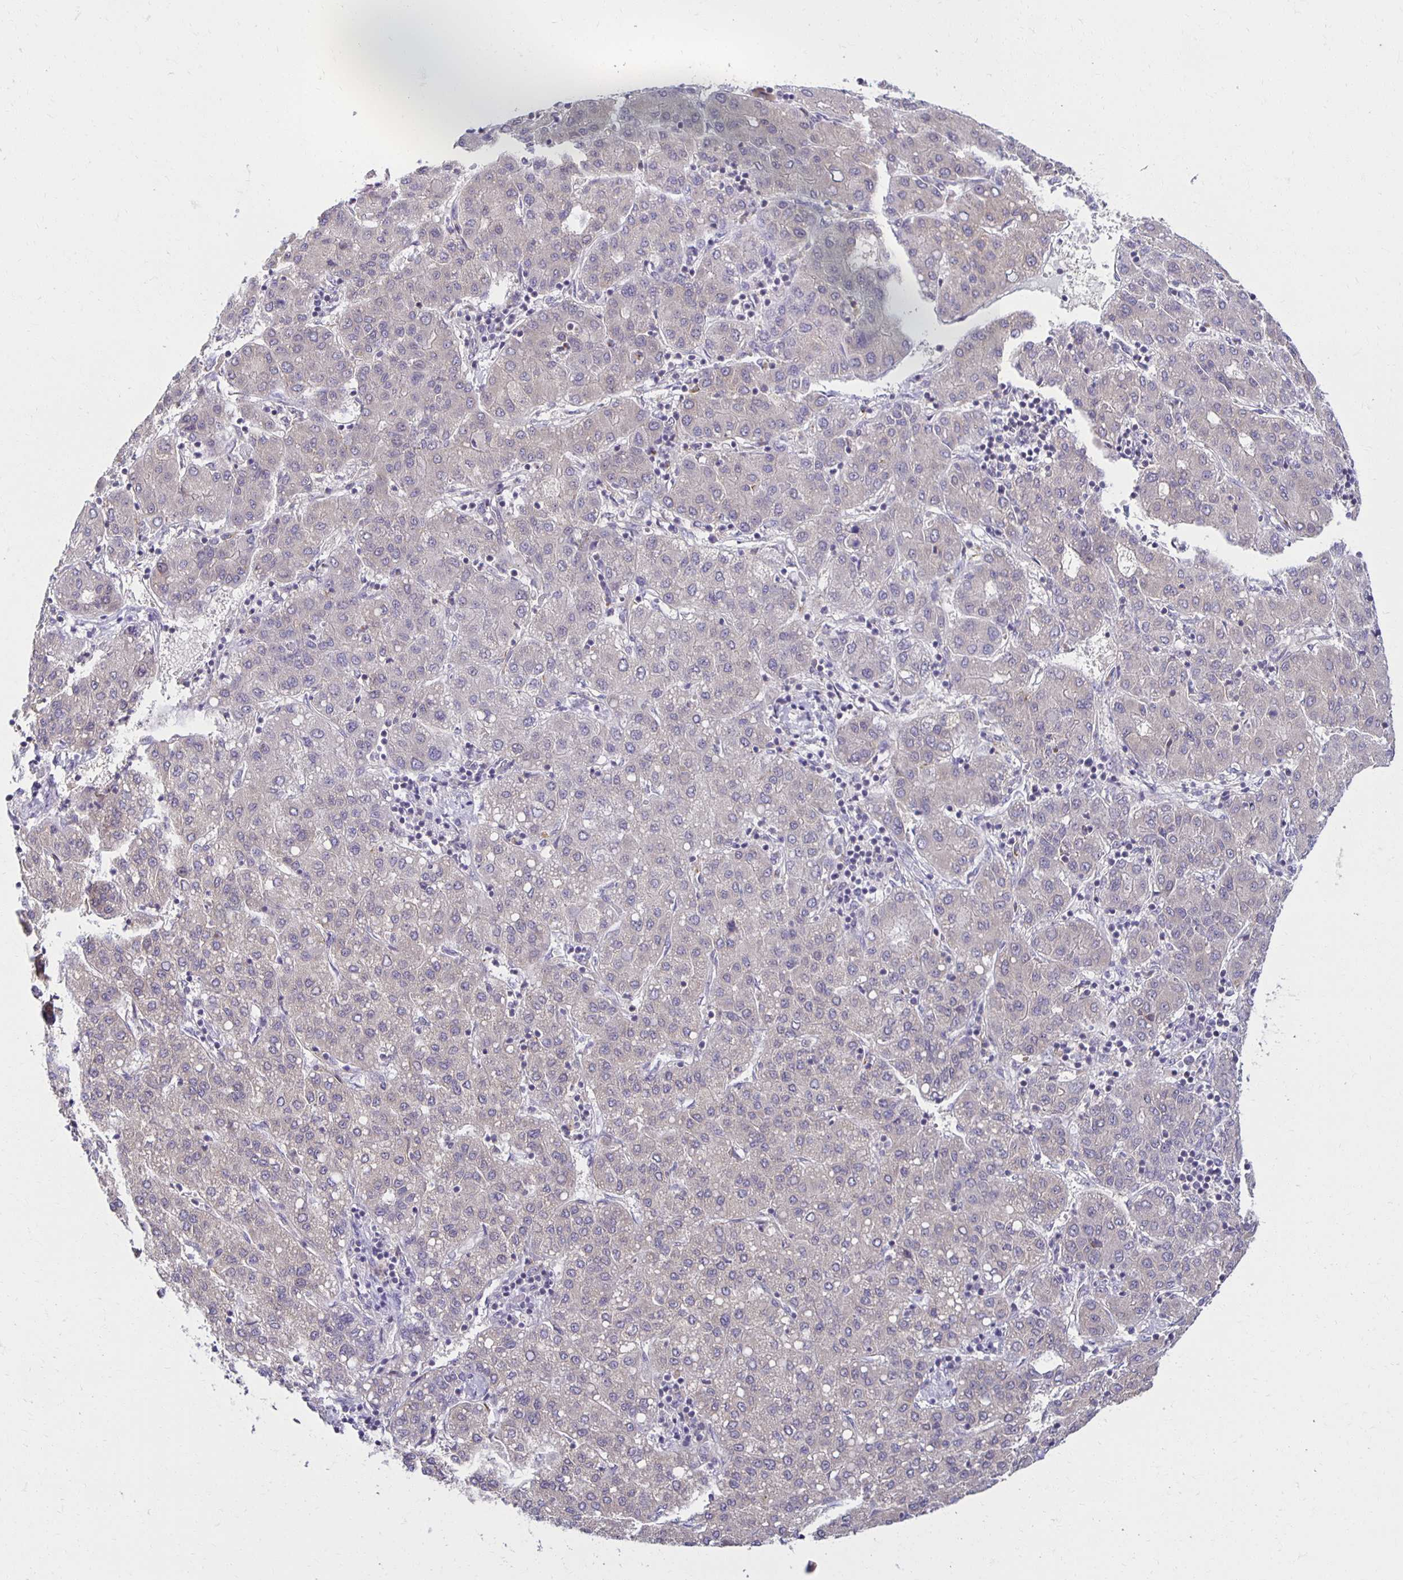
{"staining": {"intensity": "negative", "quantity": "none", "location": "none"}, "tissue": "liver cancer", "cell_type": "Tumor cells", "image_type": "cancer", "snomed": [{"axis": "morphology", "description": "Carcinoma, Hepatocellular, NOS"}, {"axis": "topography", "description": "Liver"}], "caption": "Immunohistochemistry micrograph of neoplastic tissue: liver hepatocellular carcinoma stained with DAB exhibits no significant protein staining in tumor cells. (Immunohistochemistry (ihc), brightfield microscopy, high magnification).", "gene": "MIEN1", "patient": {"sex": "male", "age": 65}}